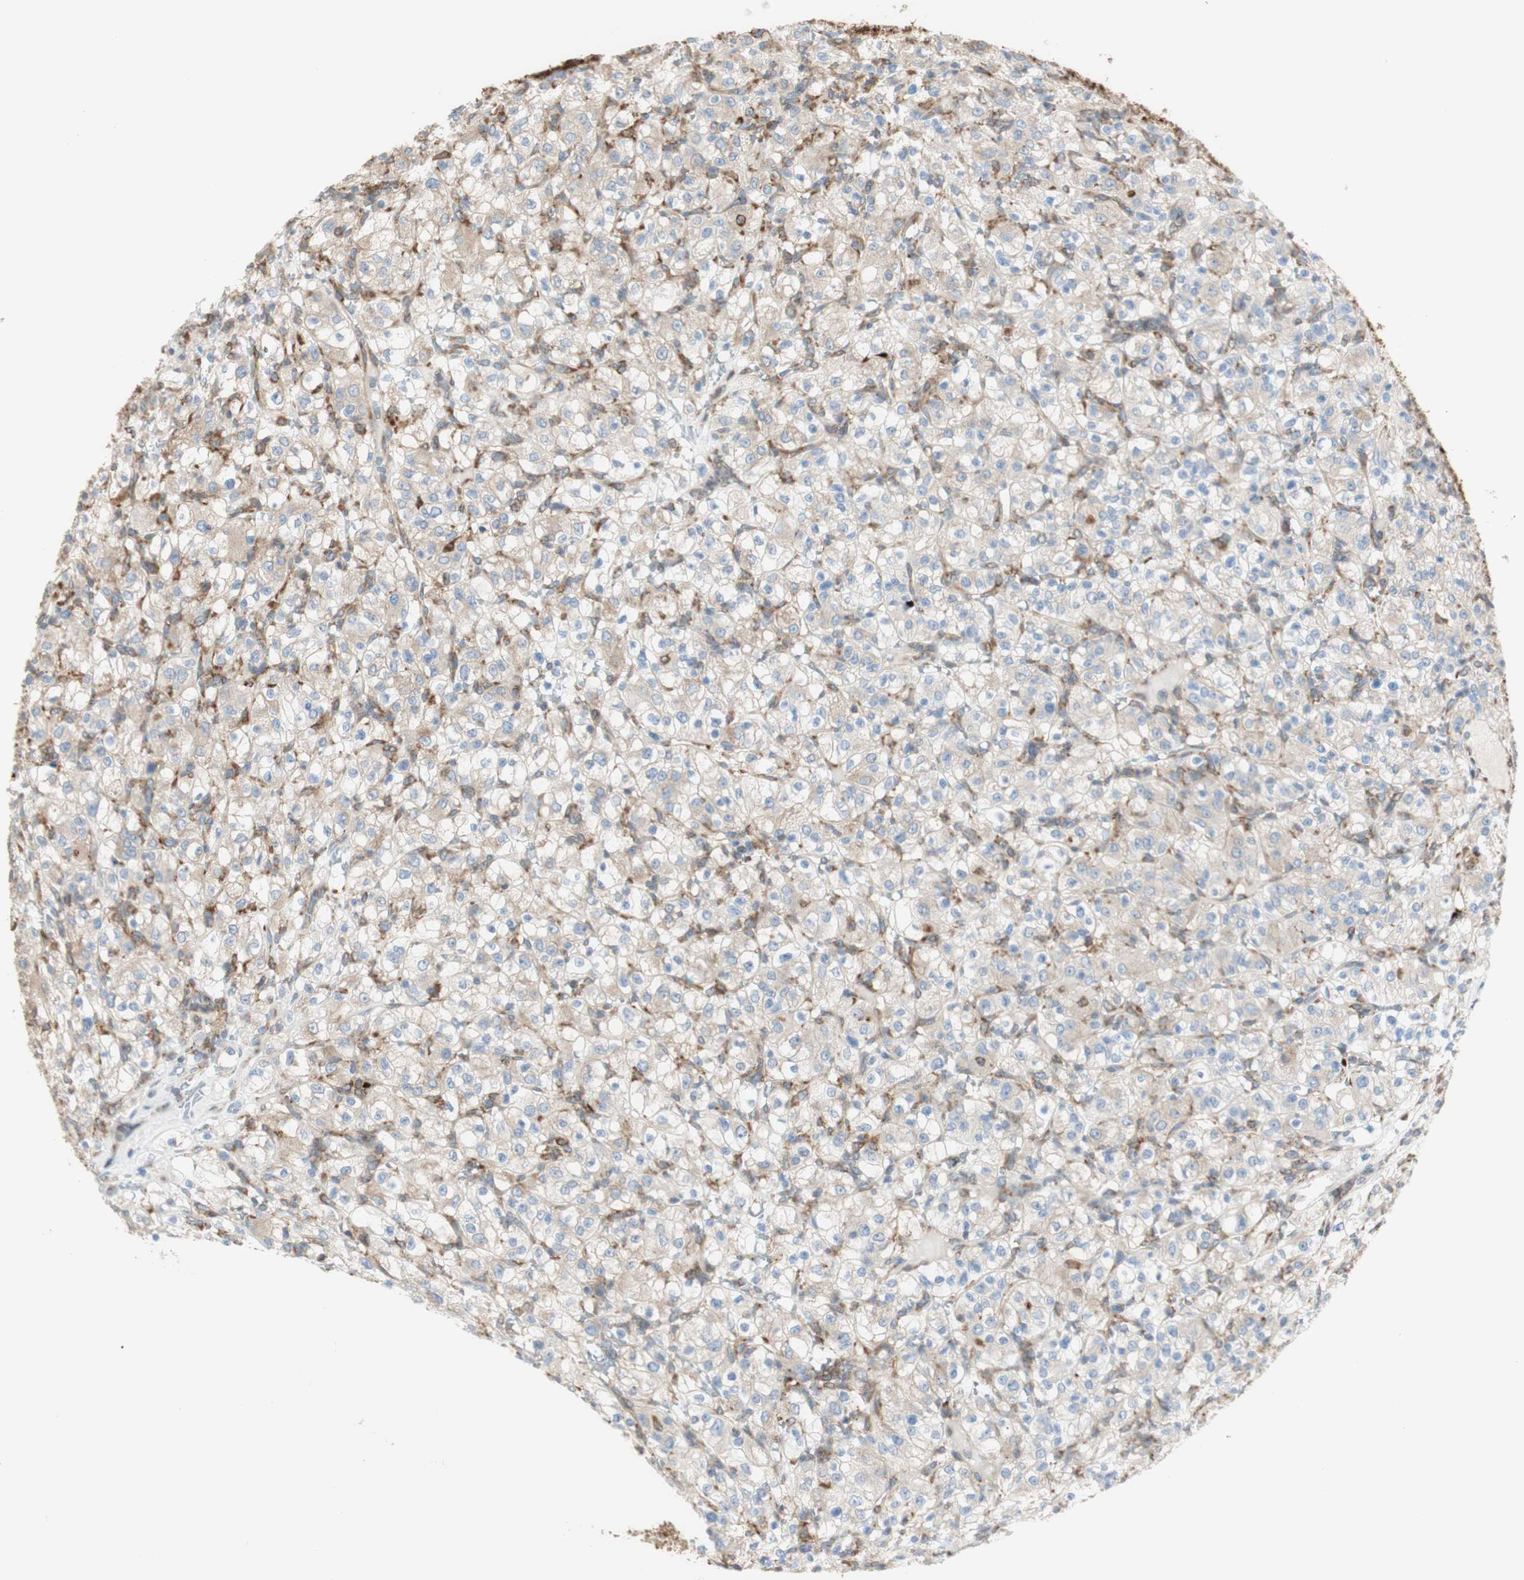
{"staining": {"intensity": "weak", "quantity": "25%-75%", "location": "cytoplasmic/membranous"}, "tissue": "renal cancer", "cell_type": "Tumor cells", "image_type": "cancer", "snomed": [{"axis": "morphology", "description": "Normal tissue, NOS"}, {"axis": "morphology", "description": "Adenocarcinoma, NOS"}, {"axis": "topography", "description": "Kidney"}], "caption": "Immunohistochemistry (IHC) micrograph of neoplastic tissue: renal cancer stained using immunohistochemistry reveals low levels of weak protein expression localized specifically in the cytoplasmic/membranous of tumor cells, appearing as a cytoplasmic/membranous brown color.", "gene": "MANF", "patient": {"sex": "female", "age": 72}}